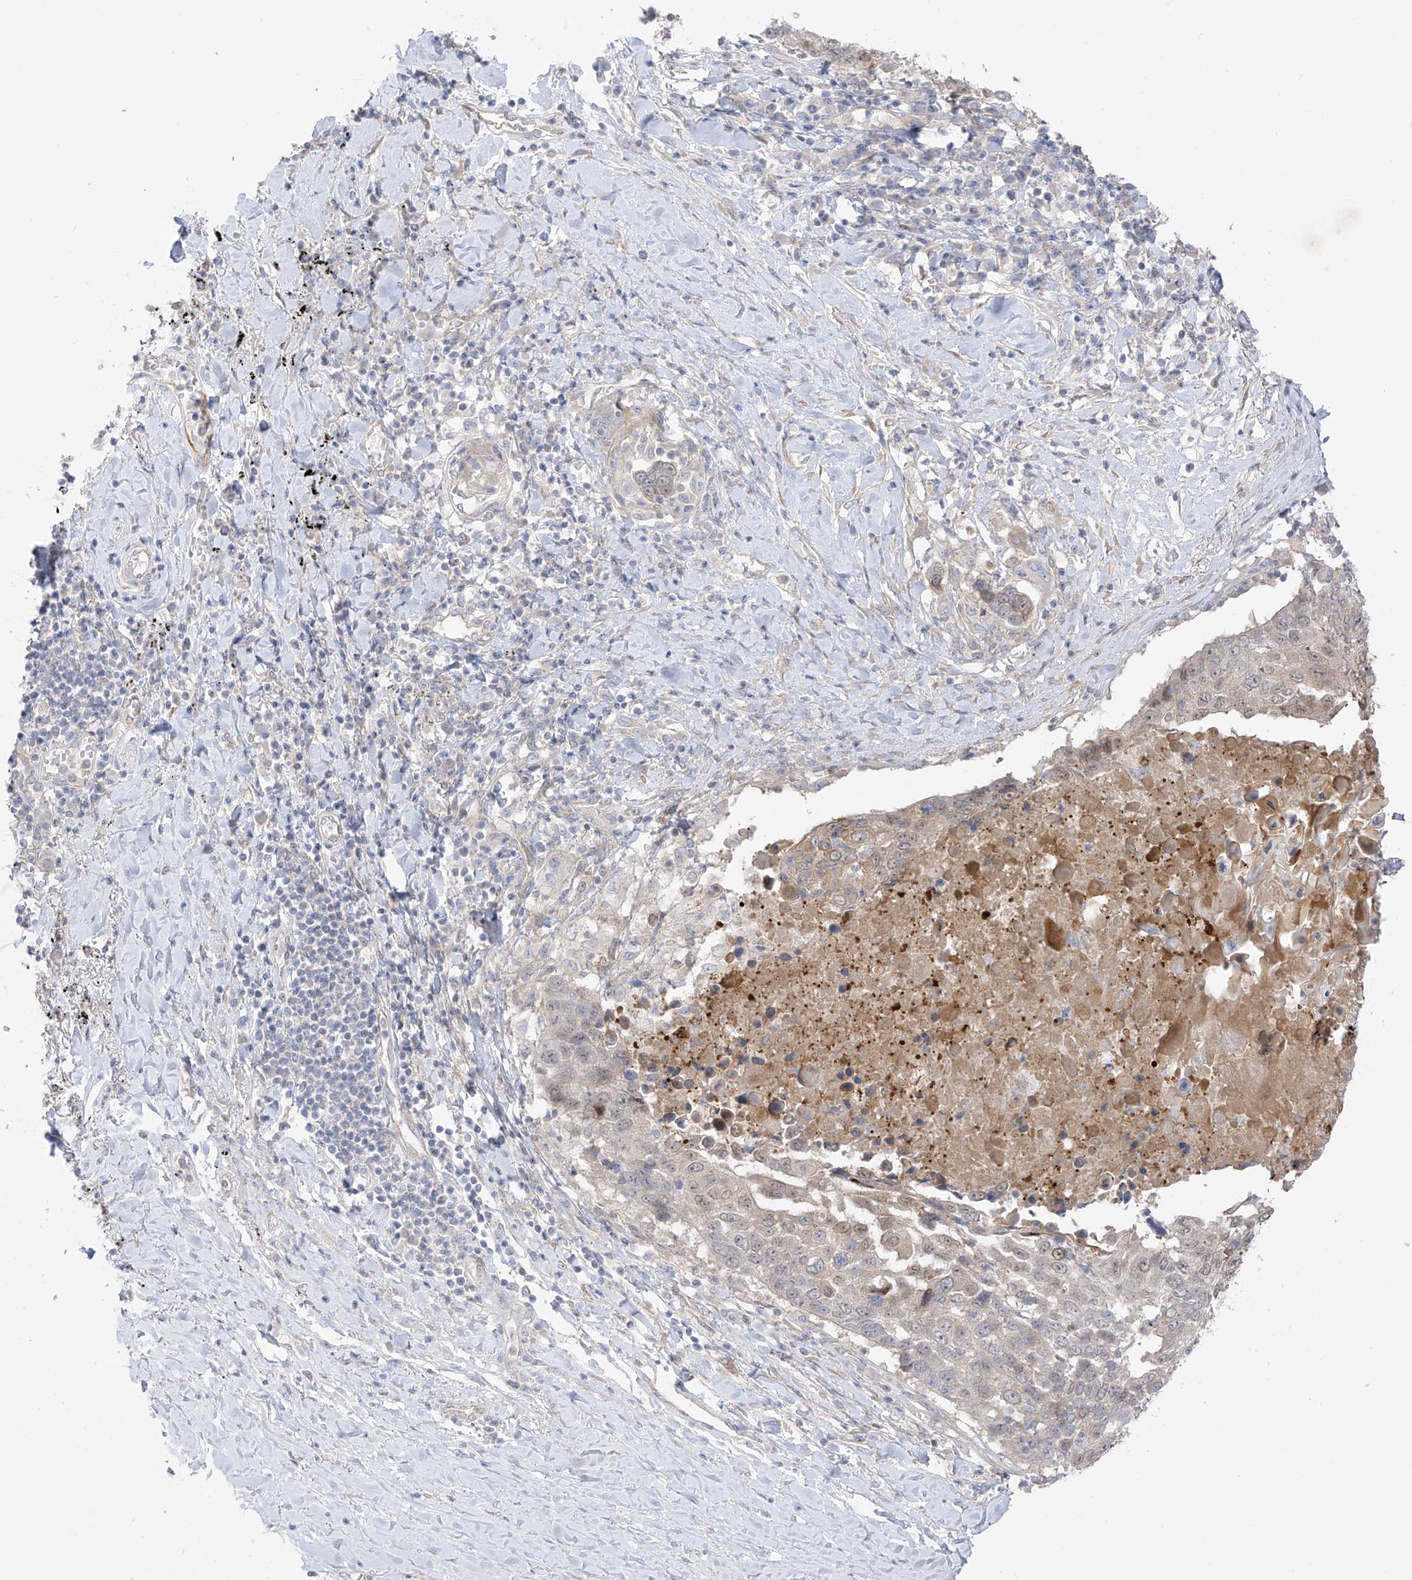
{"staining": {"intensity": "weak", "quantity": "<25%", "location": "cytoplasmic/membranous"}, "tissue": "lung cancer", "cell_type": "Tumor cells", "image_type": "cancer", "snomed": [{"axis": "morphology", "description": "Squamous cell carcinoma, NOS"}, {"axis": "topography", "description": "Lung"}], "caption": "A high-resolution micrograph shows IHC staining of lung cancer (squamous cell carcinoma), which exhibits no significant positivity in tumor cells.", "gene": "EIPR1", "patient": {"sex": "male", "age": 66}}